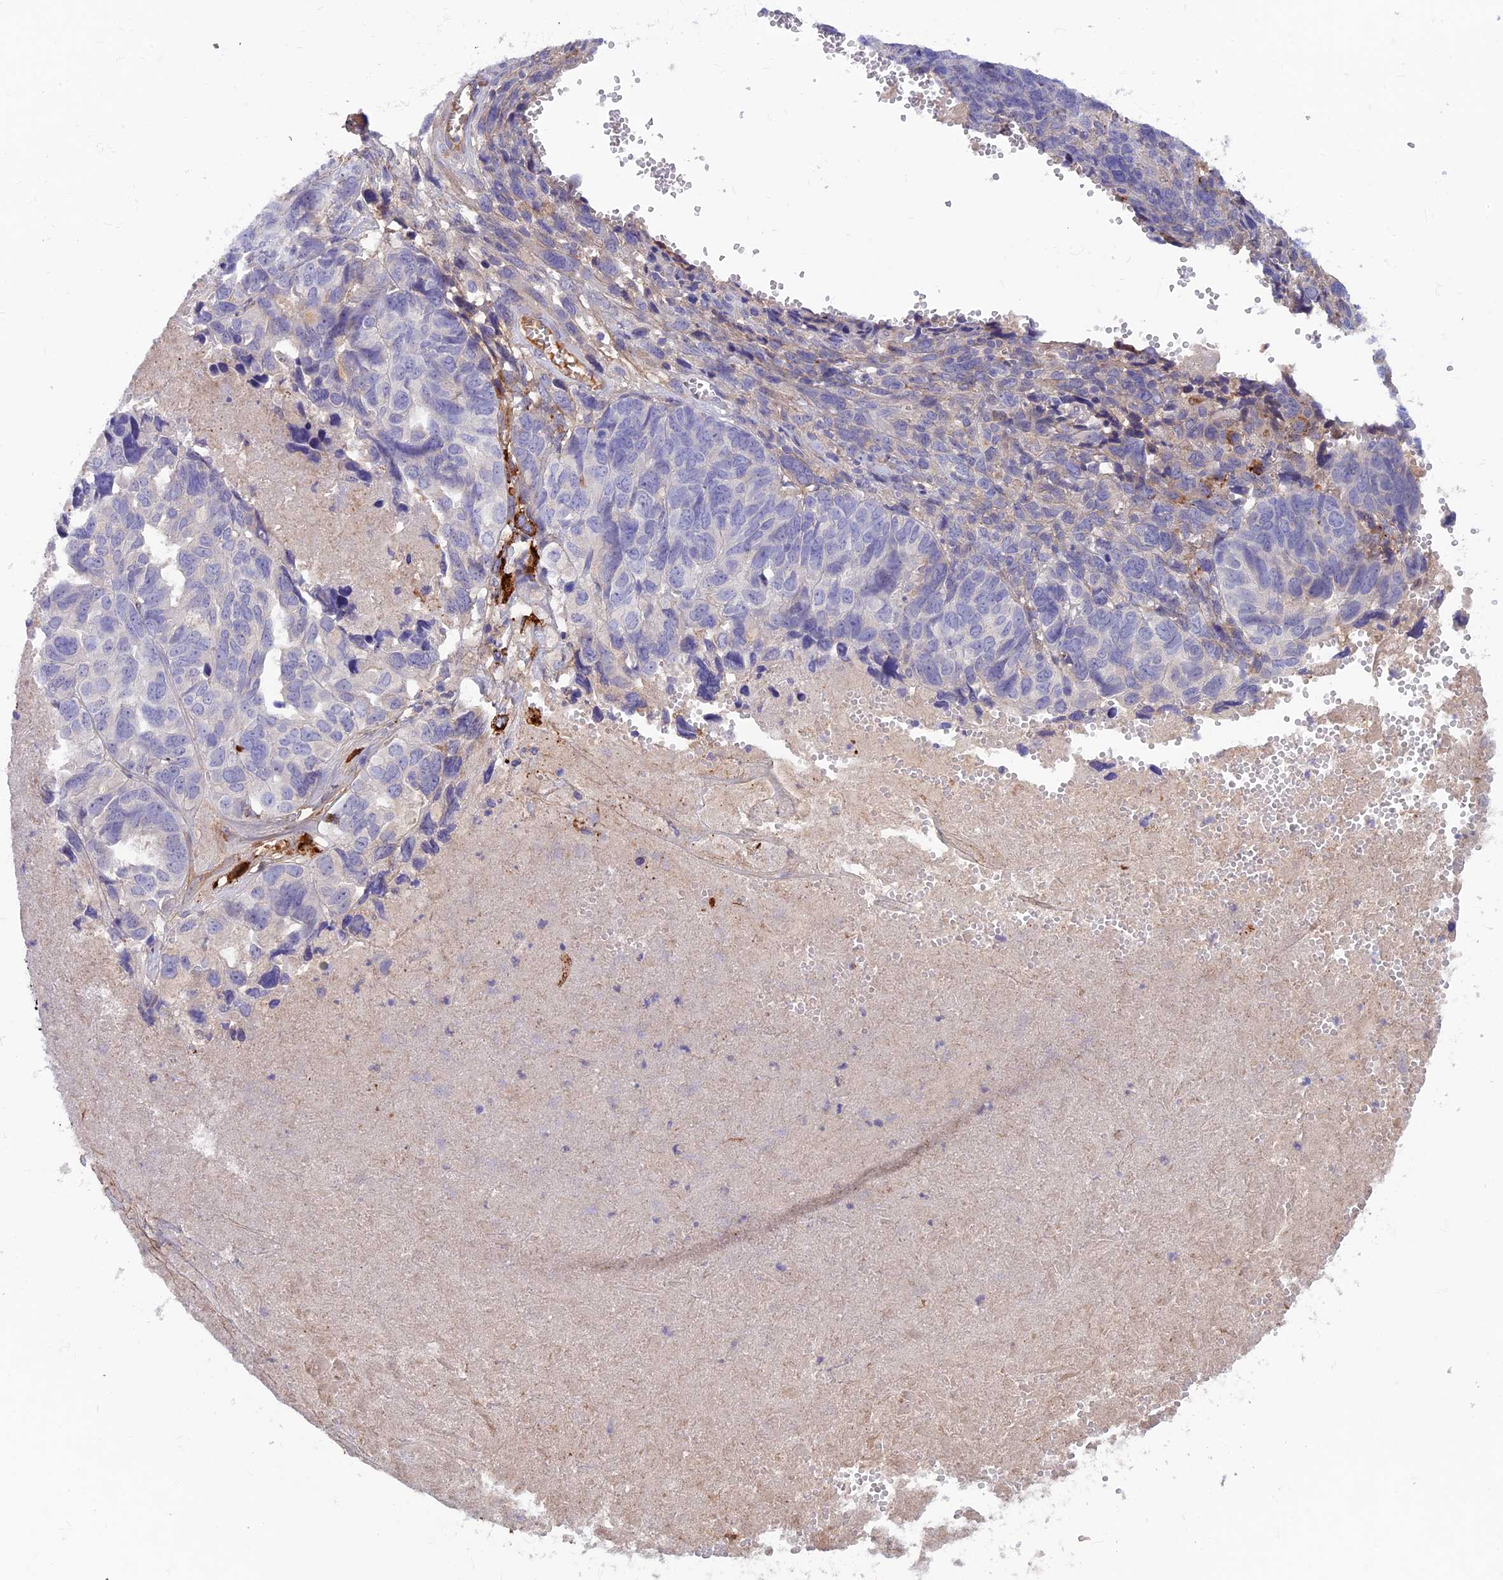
{"staining": {"intensity": "negative", "quantity": "none", "location": "none"}, "tissue": "ovarian cancer", "cell_type": "Tumor cells", "image_type": "cancer", "snomed": [{"axis": "morphology", "description": "Cystadenocarcinoma, serous, NOS"}, {"axis": "topography", "description": "Ovary"}], "caption": "Serous cystadenocarcinoma (ovarian) was stained to show a protein in brown. There is no significant positivity in tumor cells.", "gene": "COL4A3", "patient": {"sex": "female", "age": 79}}